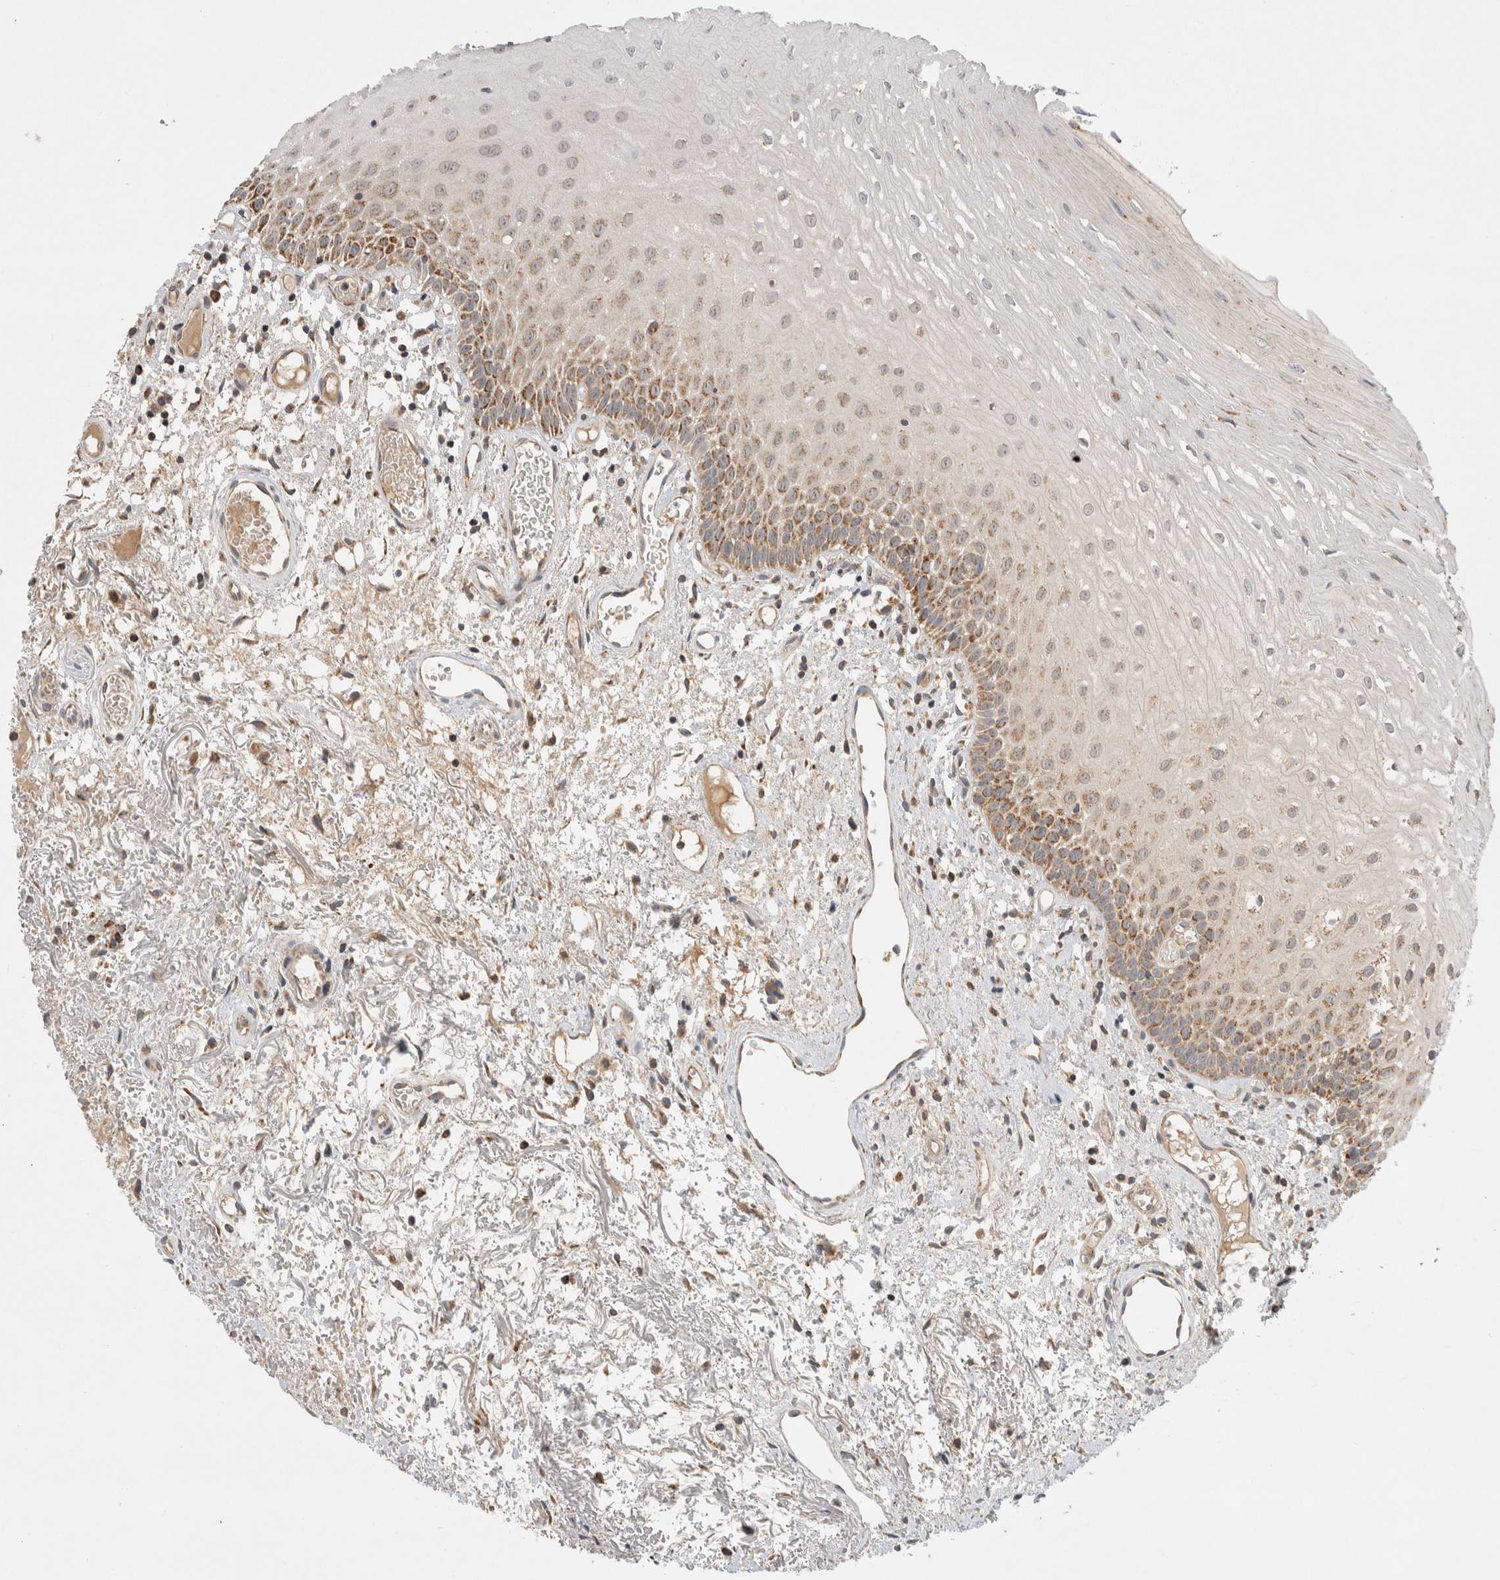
{"staining": {"intensity": "moderate", "quantity": "25%-75%", "location": "cytoplasmic/membranous"}, "tissue": "oral mucosa", "cell_type": "Squamous epithelial cells", "image_type": "normal", "snomed": [{"axis": "morphology", "description": "Normal tissue, NOS"}, {"axis": "topography", "description": "Oral tissue"}], "caption": "Immunohistochemistry of normal oral mucosa exhibits medium levels of moderate cytoplasmic/membranous positivity in approximately 25%-75% of squamous epithelial cells.", "gene": "AMPD1", "patient": {"sex": "male", "age": 52}}